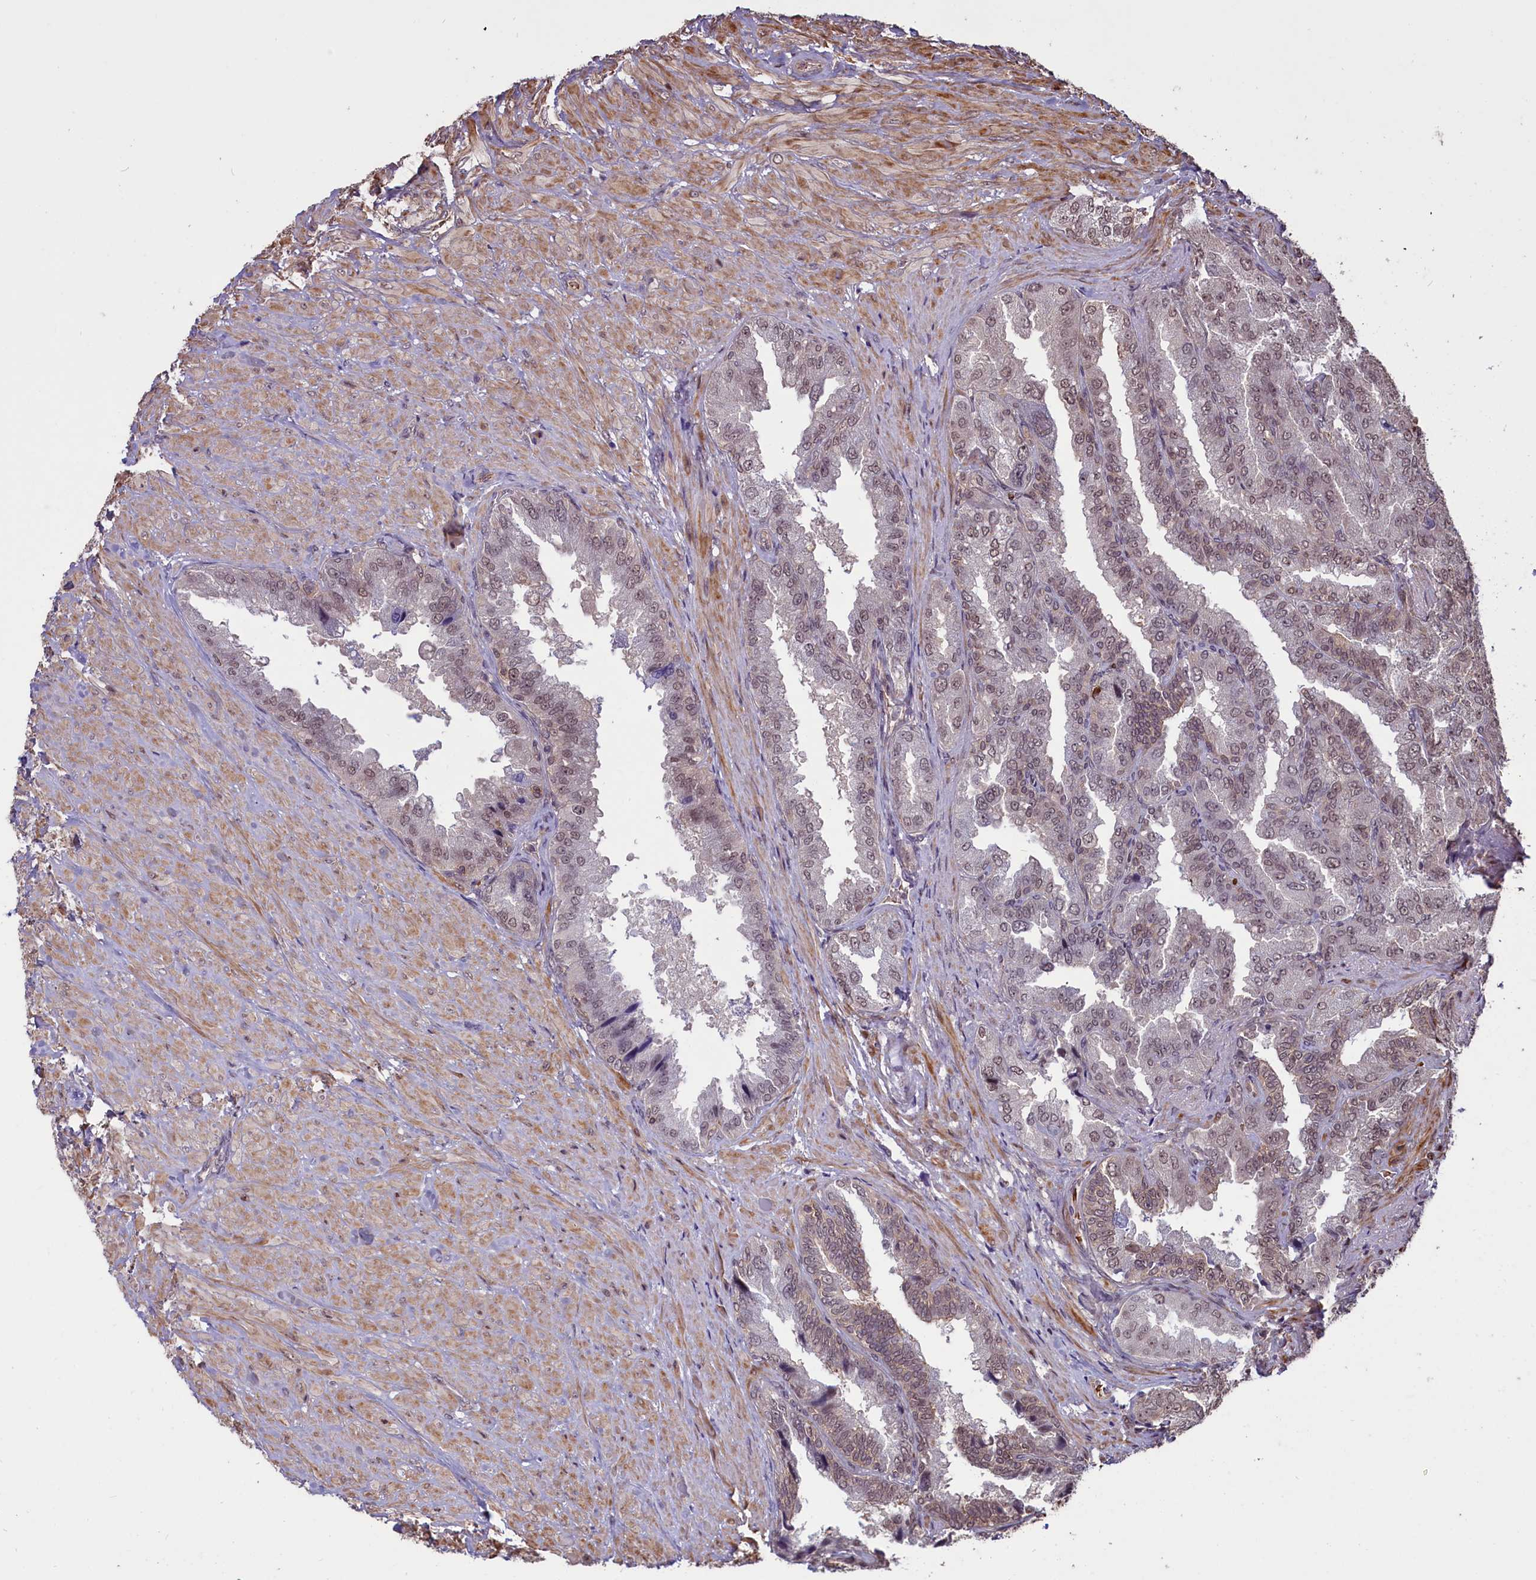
{"staining": {"intensity": "weak", "quantity": "25%-75%", "location": "nuclear"}, "tissue": "seminal vesicle", "cell_type": "Glandular cells", "image_type": "normal", "snomed": [{"axis": "morphology", "description": "Normal tissue, NOS"}, {"axis": "topography", "description": "Seminal veicle"}, {"axis": "topography", "description": "Peripheral nerve tissue"}], "caption": "IHC of normal seminal vesicle displays low levels of weak nuclear expression in about 25%-75% of glandular cells. Using DAB (3,3'-diaminobenzidine) (brown) and hematoxylin (blue) stains, captured at high magnification using brightfield microscopy.", "gene": "SHFL", "patient": {"sex": "male", "age": 63}}